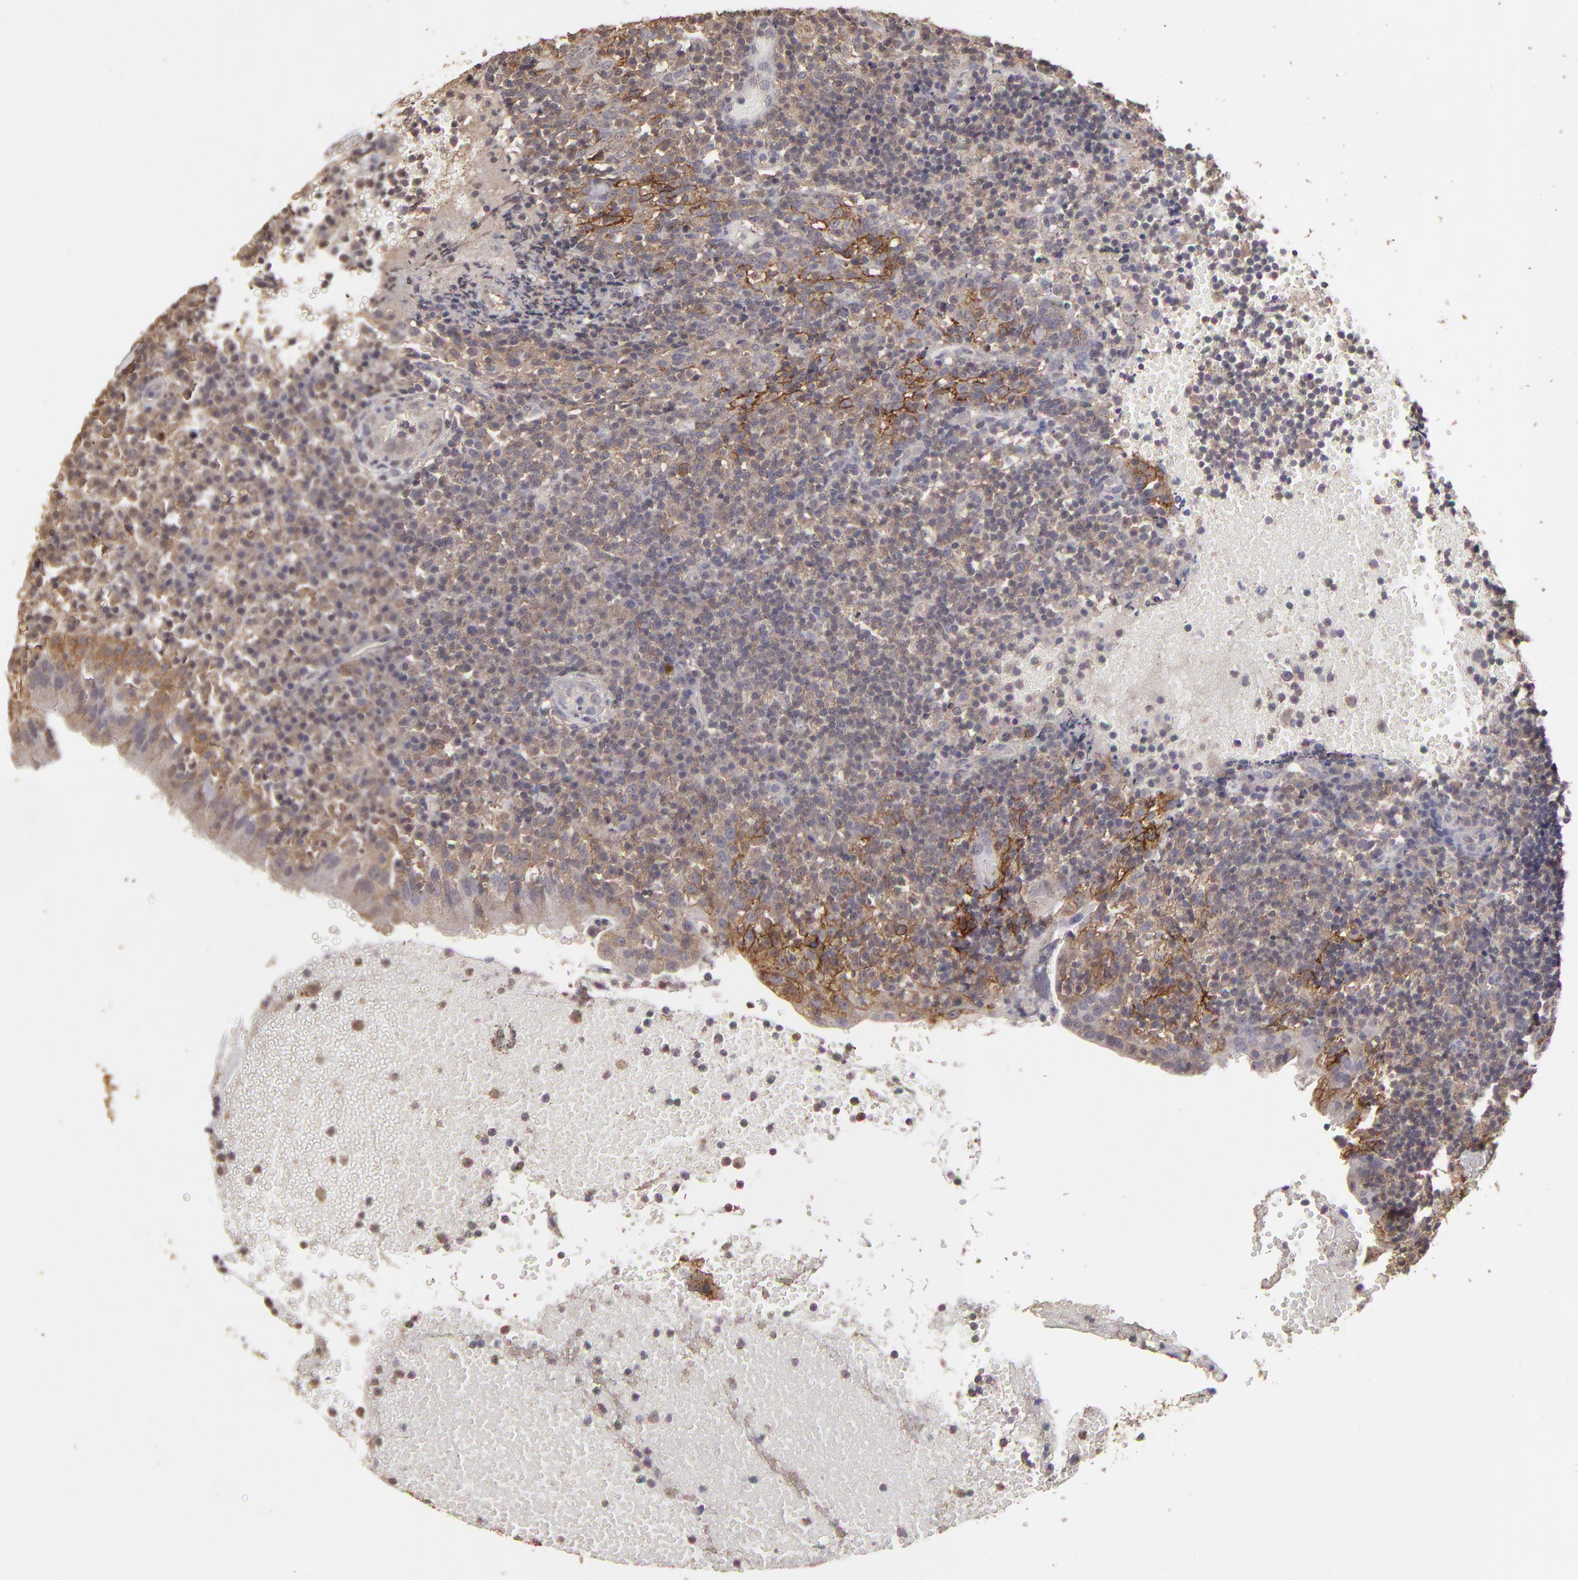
{"staining": {"intensity": "weak", "quantity": "25%-75%", "location": "cytoplasmic/membranous"}, "tissue": "tonsil", "cell_type": "Germinal center cells", "image_type": "normal", "snomed": [{"axis": "morphology", "description": "Normal tissue, NOS"}, {"axis": "topography", "description": "Tonsil"}], "caption": "Protein staining of benign tonsil exhibits weak cytoplasmic/membranous expression in about 25%-75% of germinal center cells. (IHC, brightfield microscopy, high magnification).", "gene": "FAT1", "patient": {"sex": "female", "age": 40}}